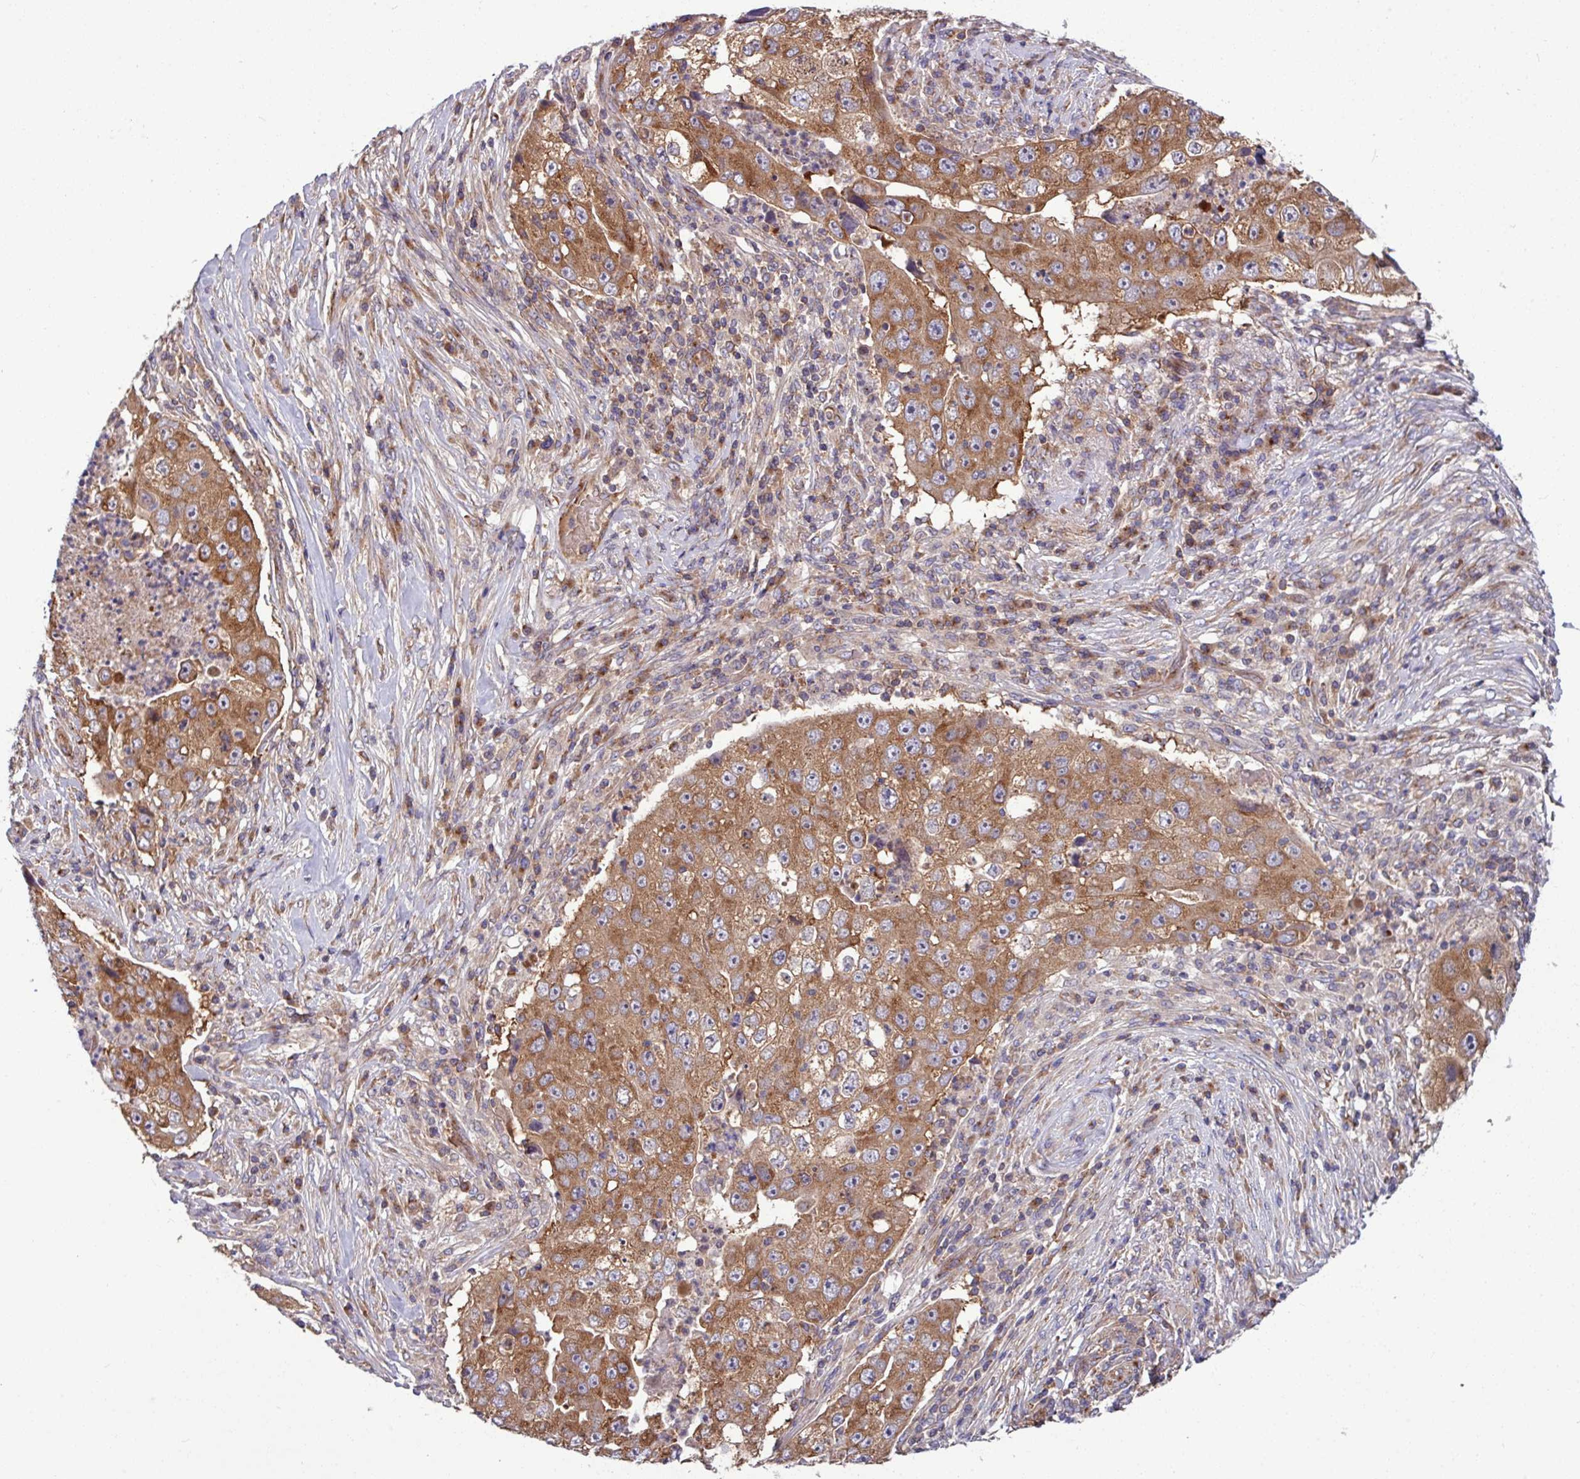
{"staining": {"intensity": "moderate", "quantity": ">75%", "location": "cytoplasmic/membranous"}, "tissue": "lung cancer", "cell_type": "Tumor cells", "image_type": "cancer", "snomed": [{"axis": "morphology", "description": "Squamous cell carcinoma, NOS"}, {"axis": "topography", "description": "Lung"}], "caption": "Immunohistochemistry staining of lung squamous cell carcinoma, which demonstrates medium levels of moderate cytoplasmic/membranous expression in approximately >75% of tumor cells indicating moderate cytoplasmic/membranous protein positivity. The staining was performed using DAB (3,3'-diaminobenzidine) (brown) for protein detection and nuclei were counterstained in hematoxylin (blue).", "gene": "LSM12", "patient": {"sex": "male", "age": 64}}